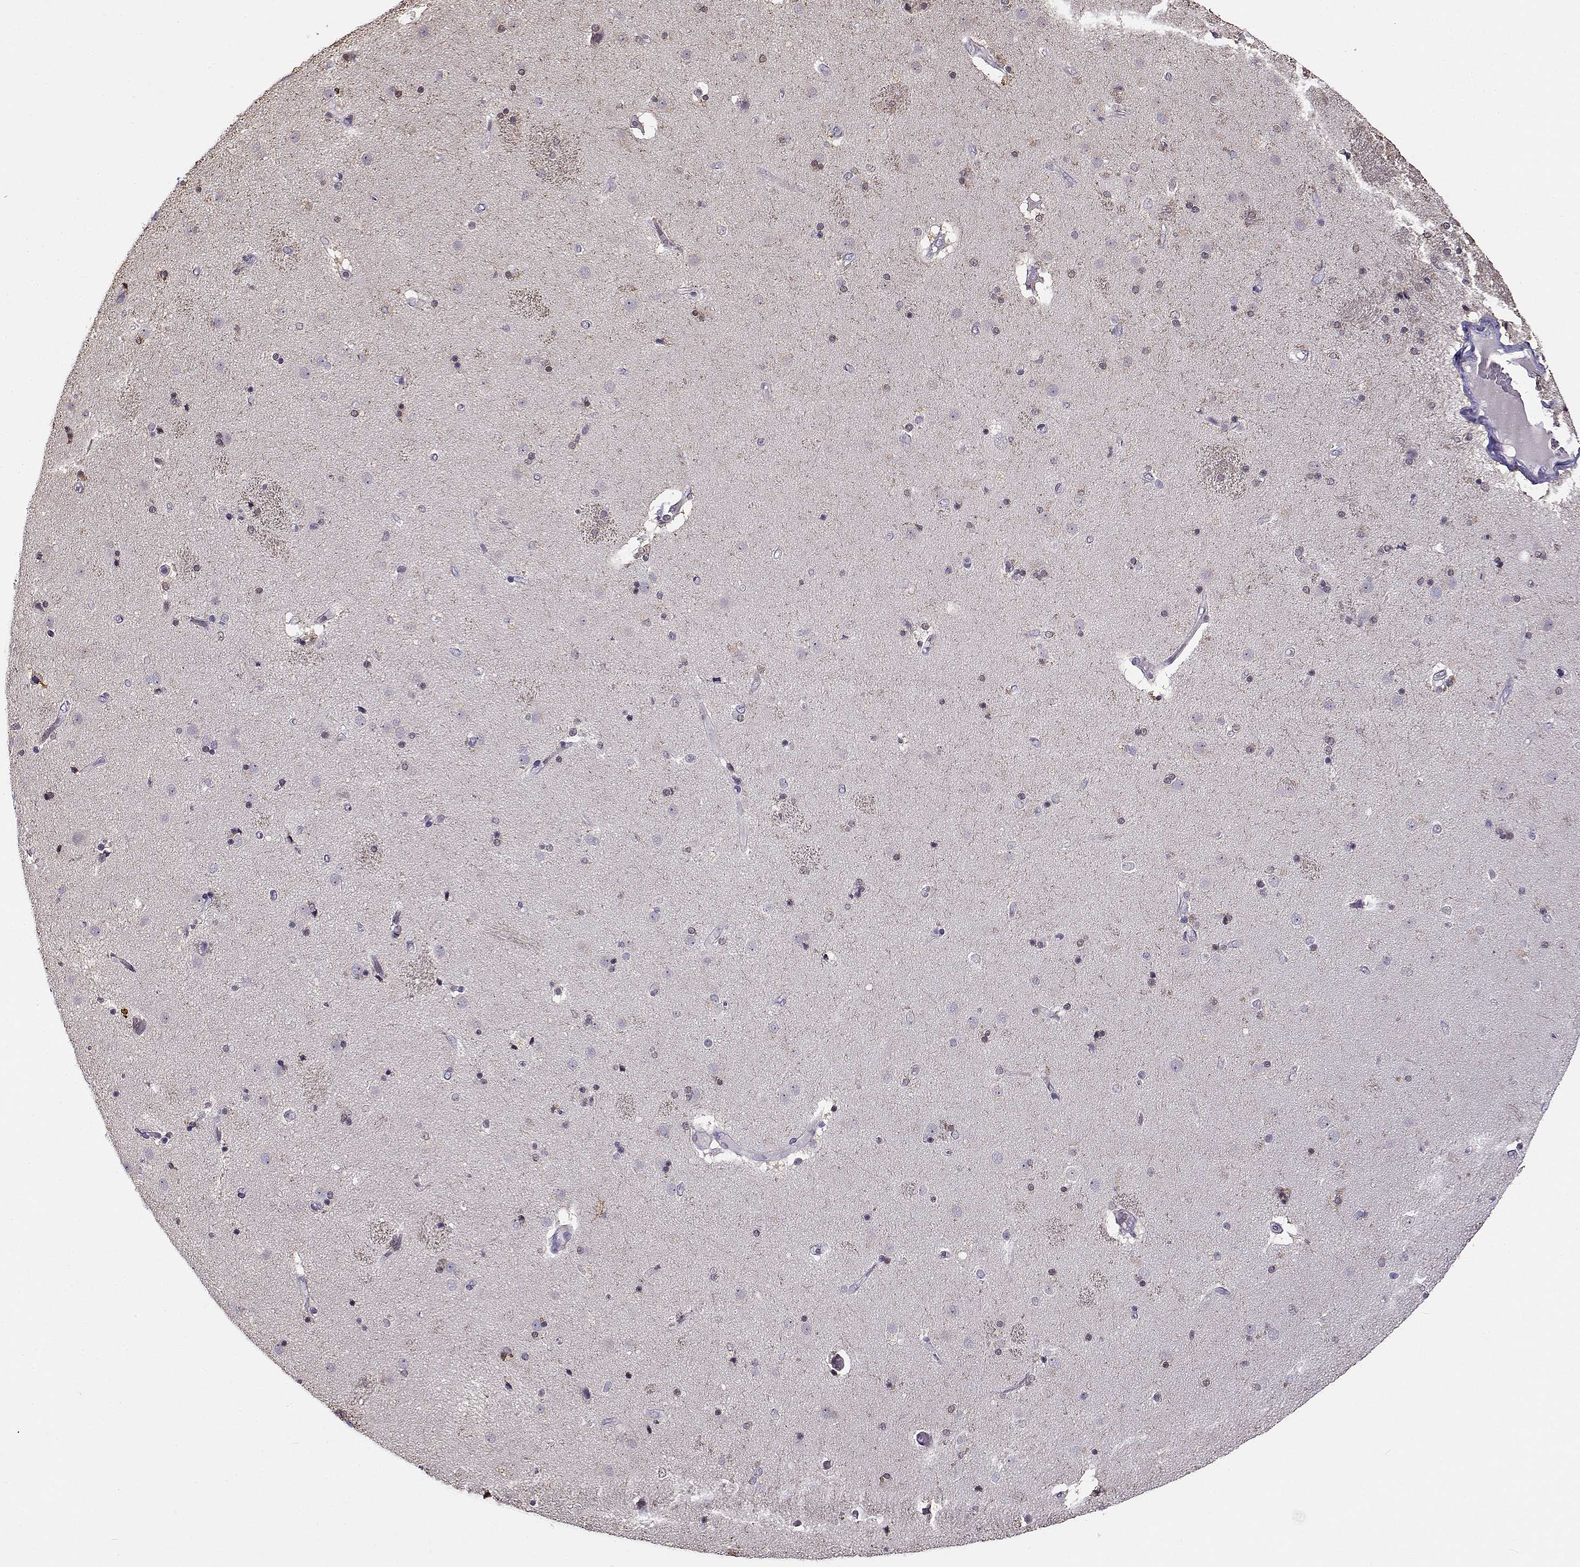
{"staining": {"intensity": "strong", "quantity": "<25%", "location": "cytoplasmic/membranous"}, "tissue": "caudate", "cell_type": "Glial cells", "image_type": "normal", "snomed": [{"axis": "morphology", "description": "Normal tissue, NOS"}, {"axis": "topography", "description": "Lateral ventricle wall"}], "caption": "Caudate stained with immunohistochemistry reveals strong cytoplasmic/membranous staining in approximately <25% of glial cells. The protein of interest is stained brown, and the nuclei are stained in blue (DAB IHC with brightfield microscopy, high magnification).", "gene": "UCP3", "patient": {"sex": "female", "age": 71}}